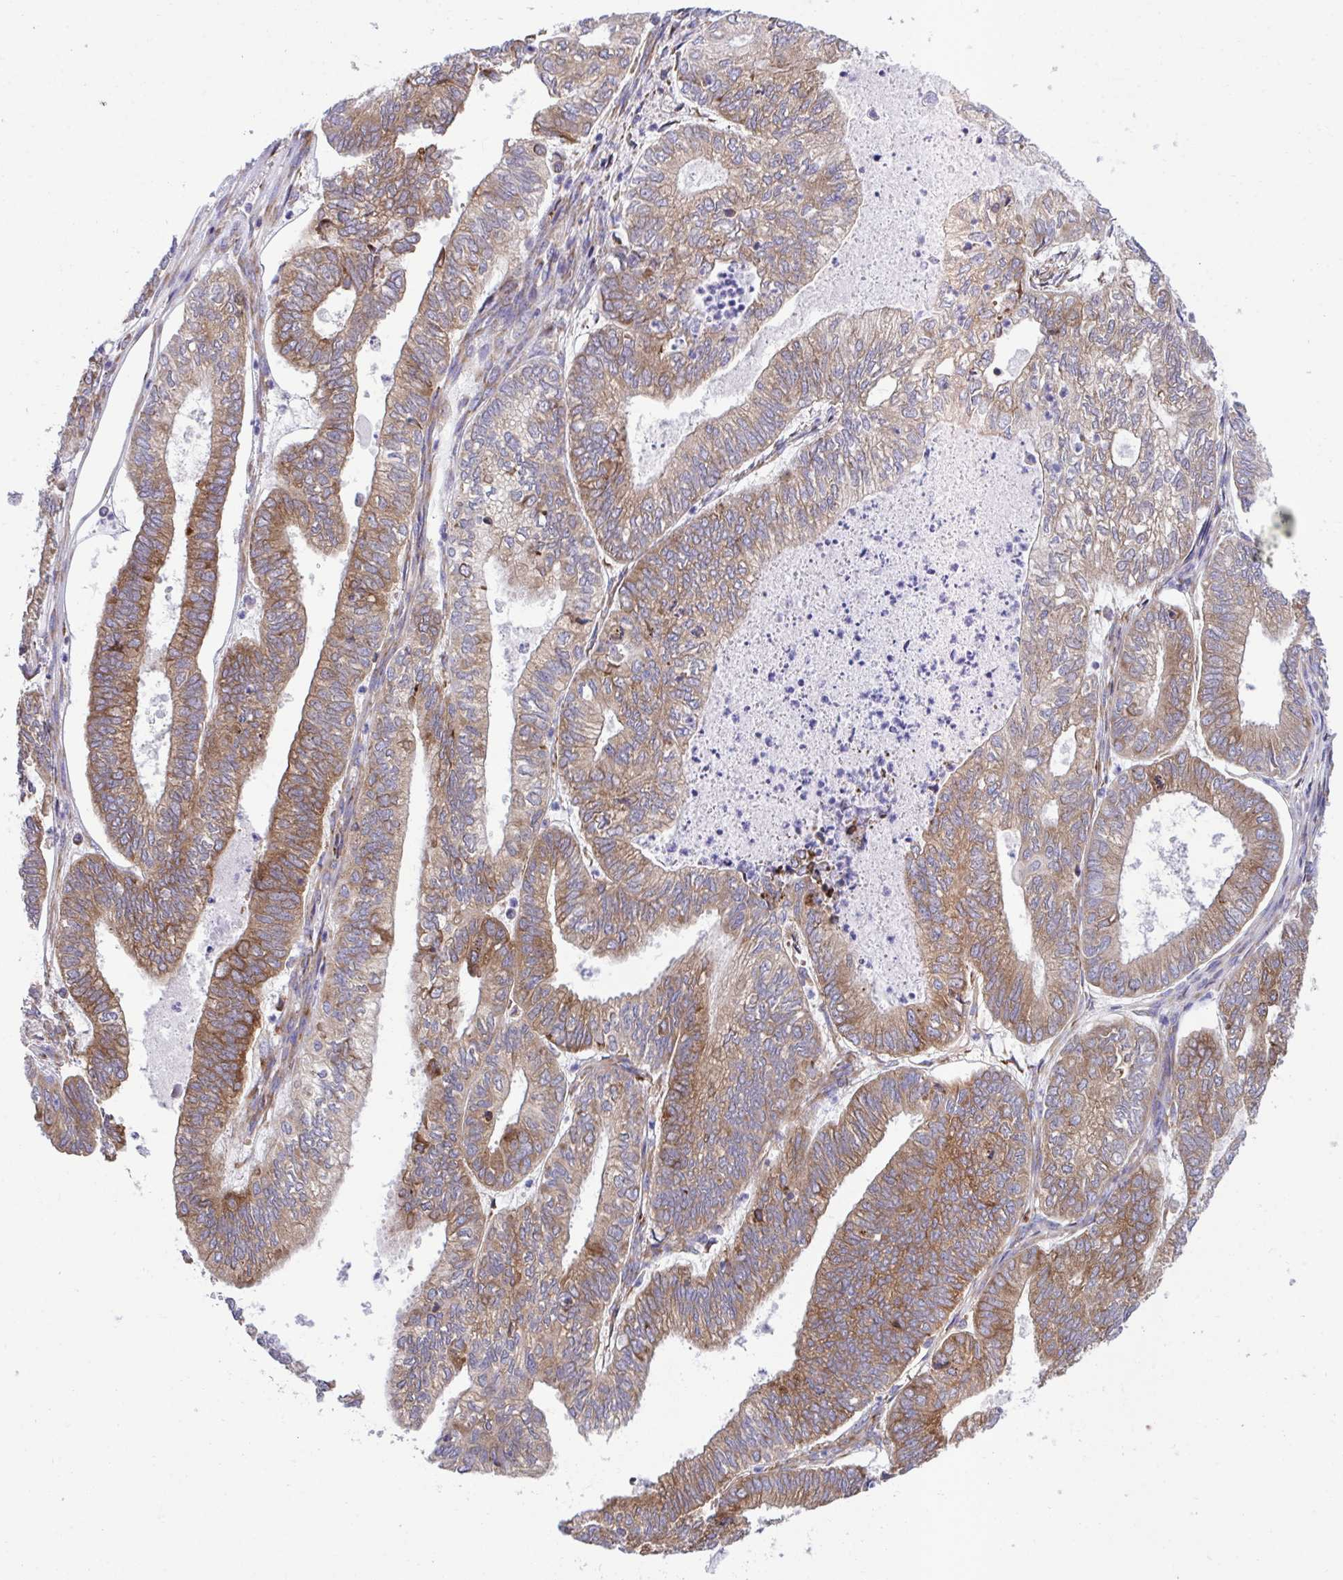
{"staining": {"intensity": "moderate", "quantity": ">75%", "location": "cytoplasmic/membranous"}, "tissue": "ovarian cancer", "cell_type": "Tumor cells", "image_type": "cancer", "snomed": [{"axis": "morphology", "description": "Carcinoma, endometroid"}, {"axis": "topography", "description": "Ovary"}], "caption": "Protein staining by immunohistochemistry shows moderate cytoplasmic/membranous expression in about >75% of tumor cells in endometroid carcinoma (ovarian).", "gene": "RPS15", "patient": {"sex": "female", "age": 64}}